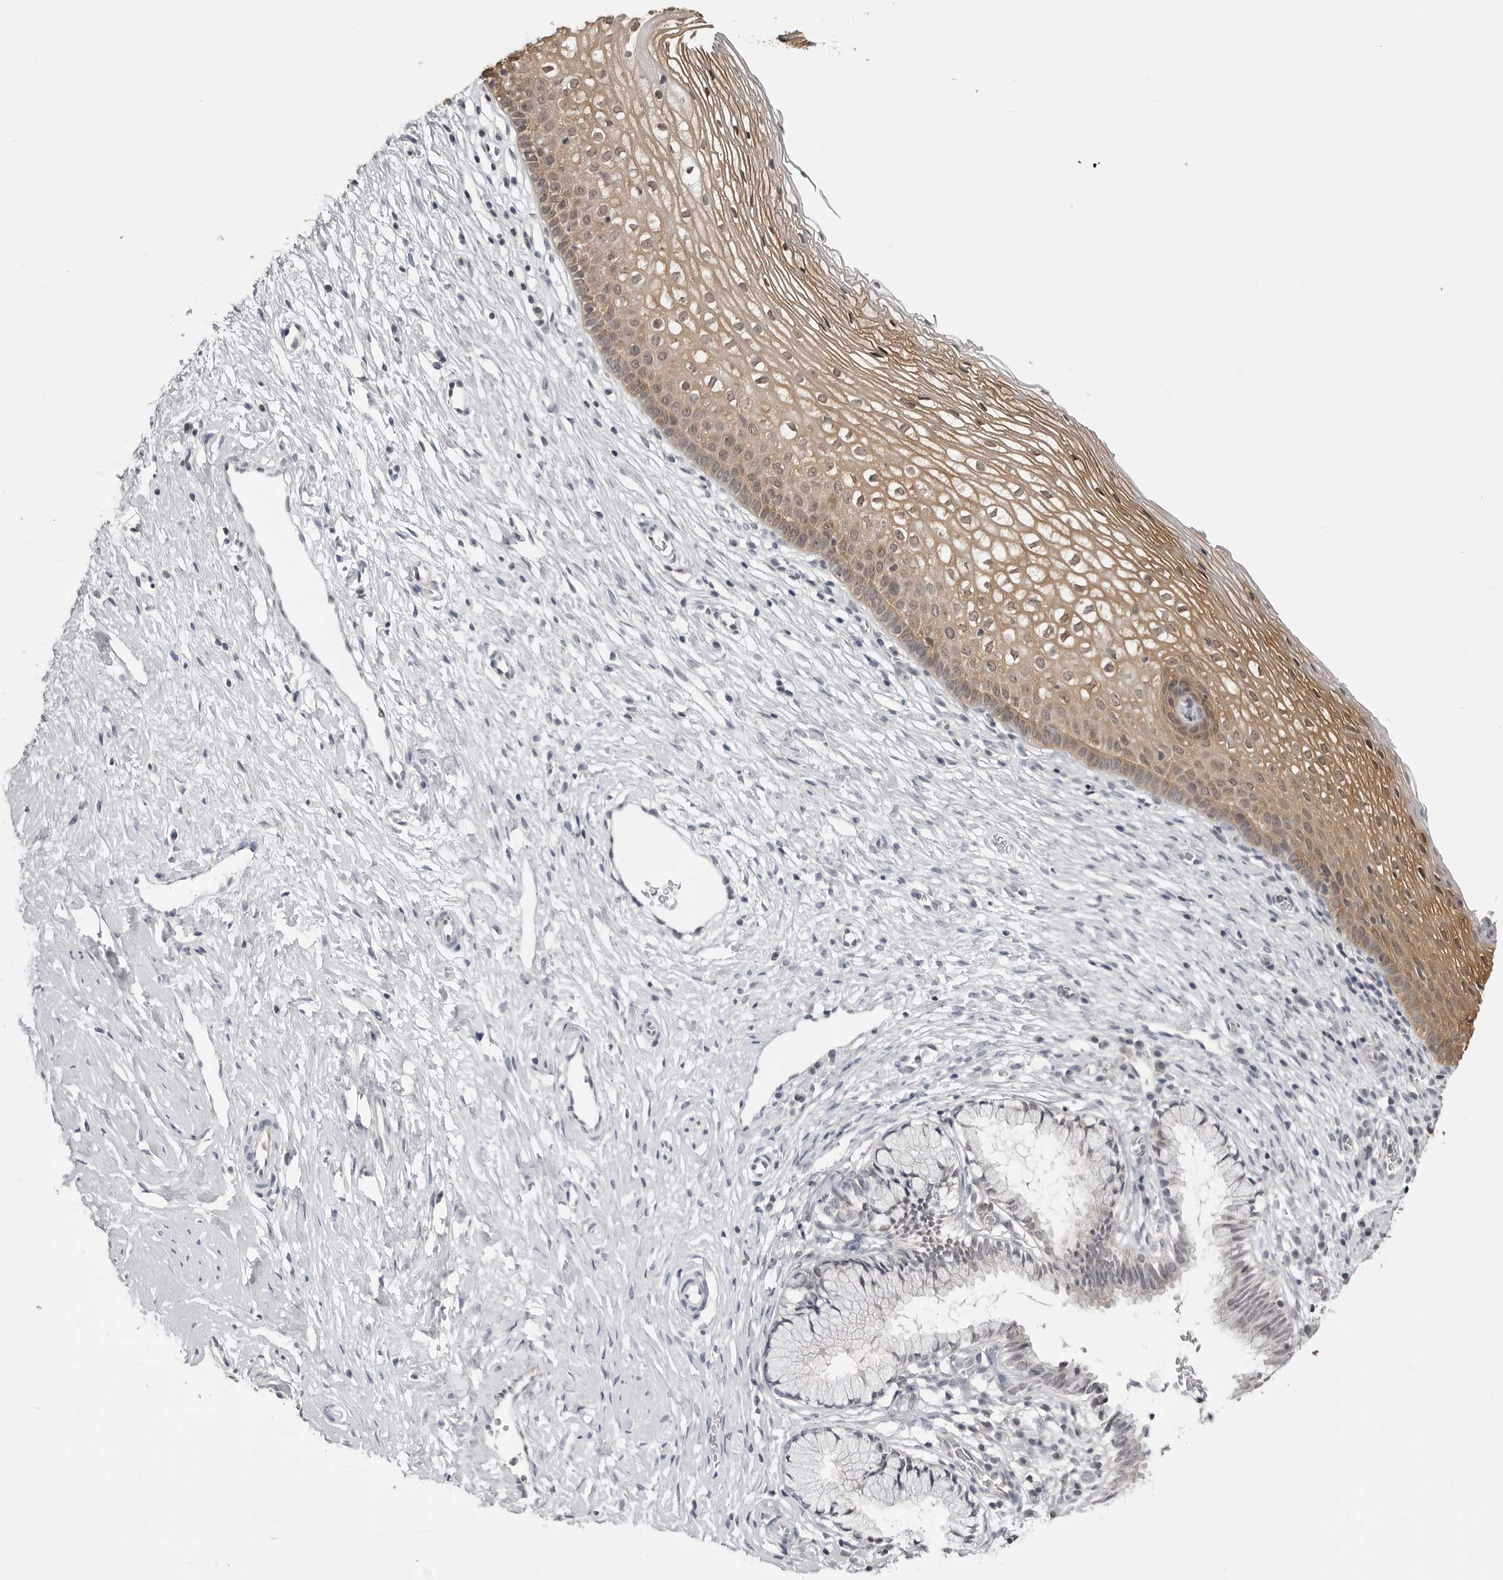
{"staining": {"intensity": "negative", "quantity": "none", "location": "none"}, "tissue": "cervix", "cell_type": "Glandular cells", "image_type": "normal", "snomed": [{"axis": "morphology", "description": "Normal tissue, NOS"}, {"axis": "topography", "description": "Cervix"}], "caption": "Glandular cells are negative for brown protein staining in unremarkable cervix. Nuclei are stained in blue.", "gene": "YWHAG", "patient": {"sex": "female", "age": 27}}